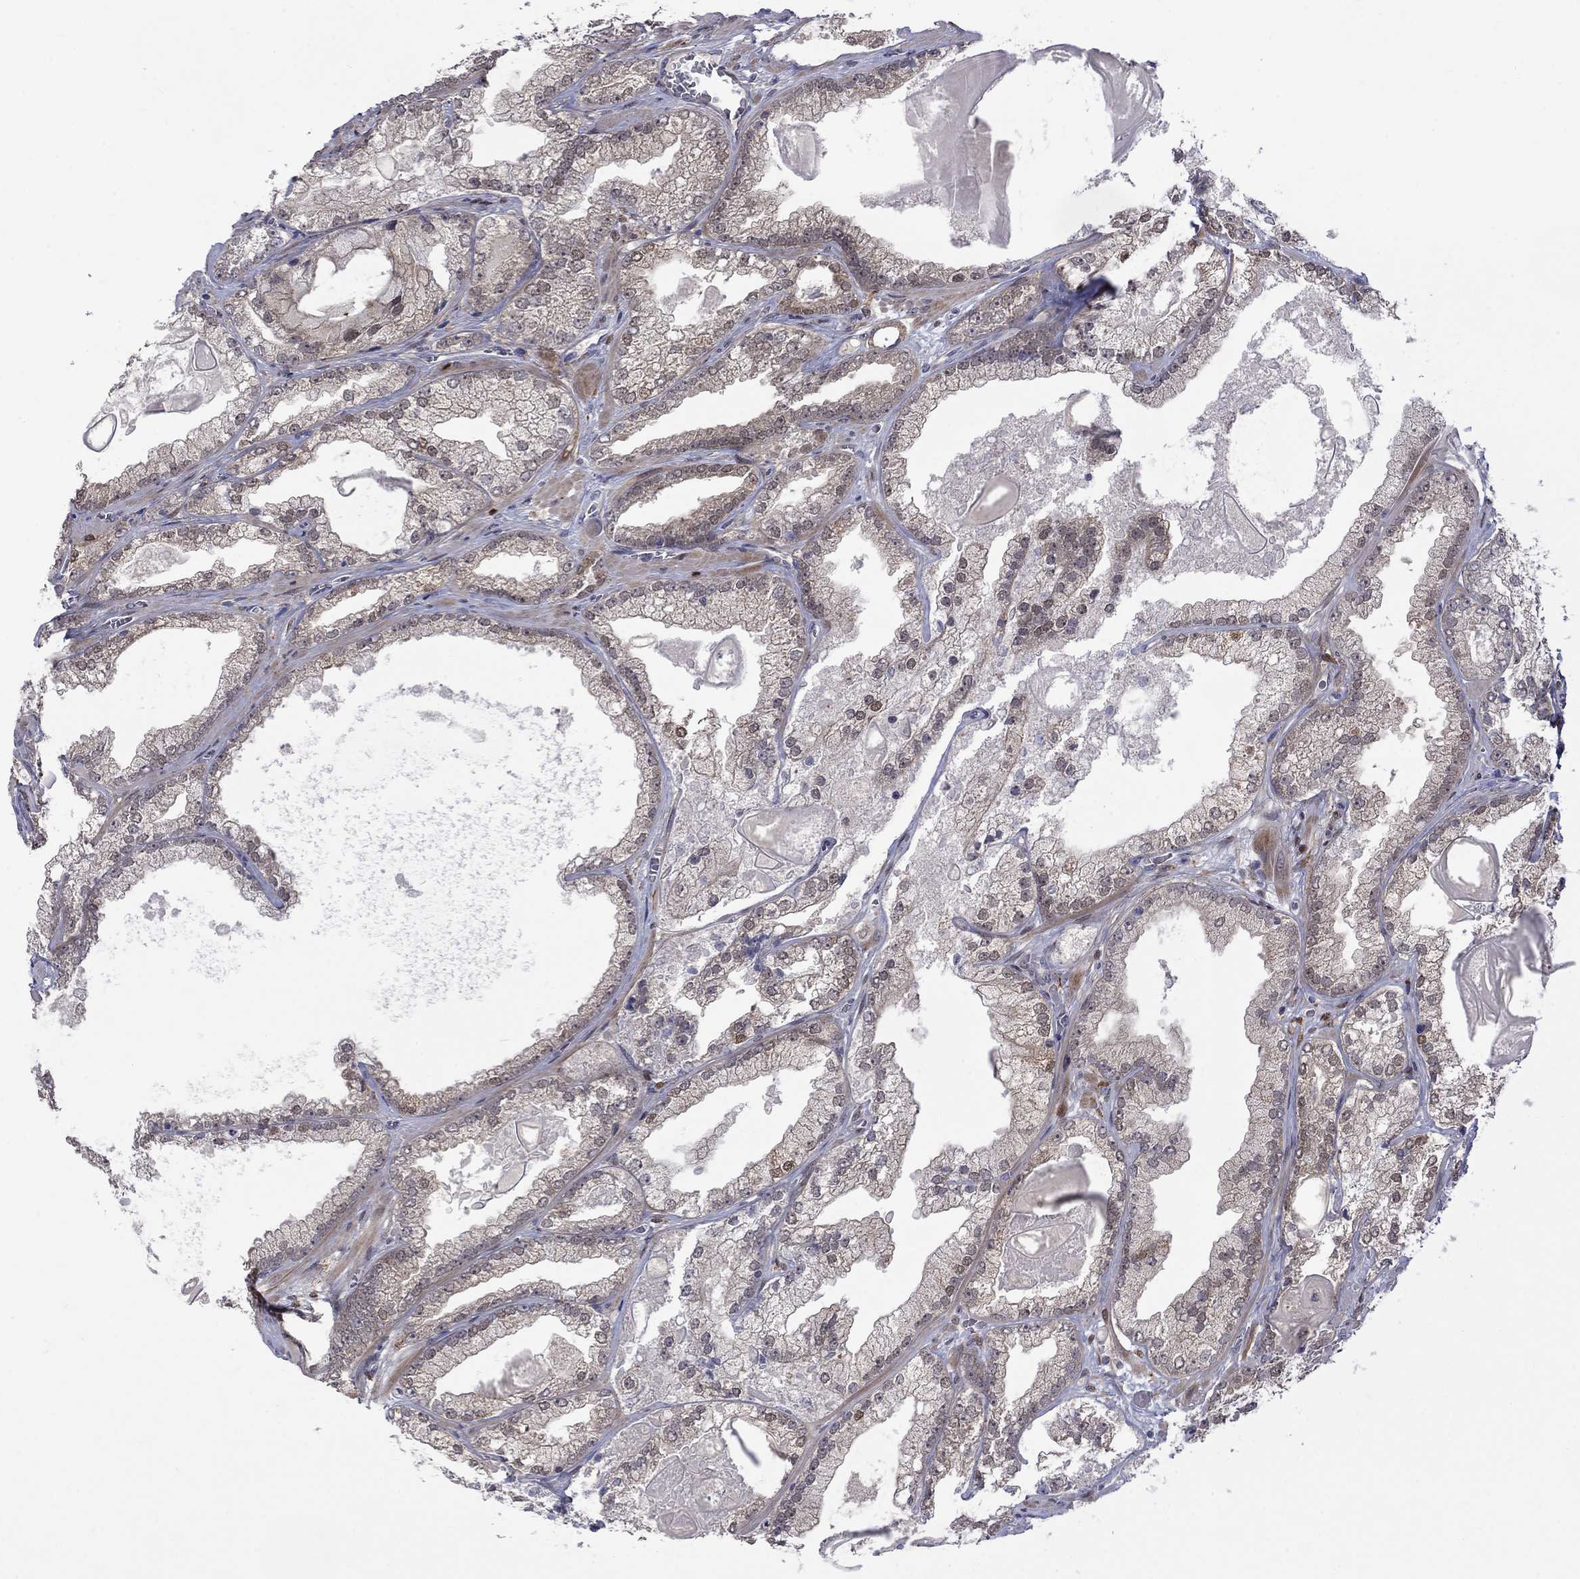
{"staining": {"intensity": "weak", "quantity": "<25%", "location": "nuclear"}, "tissue": "prostate cancer", "cell_type": "Tumor cells", "image_type": "cancer", "snomed": [{"axis": "morphology", "description": "Adenocarcinoma, Low grade"}, {"axis": "topography", "description": "Prostate"}], "caption": "The histopathology image shows no staining of tumor cells in prostate cancer.", "gene": "CBR1", "patient": {"sex": "male", "age": 57}}